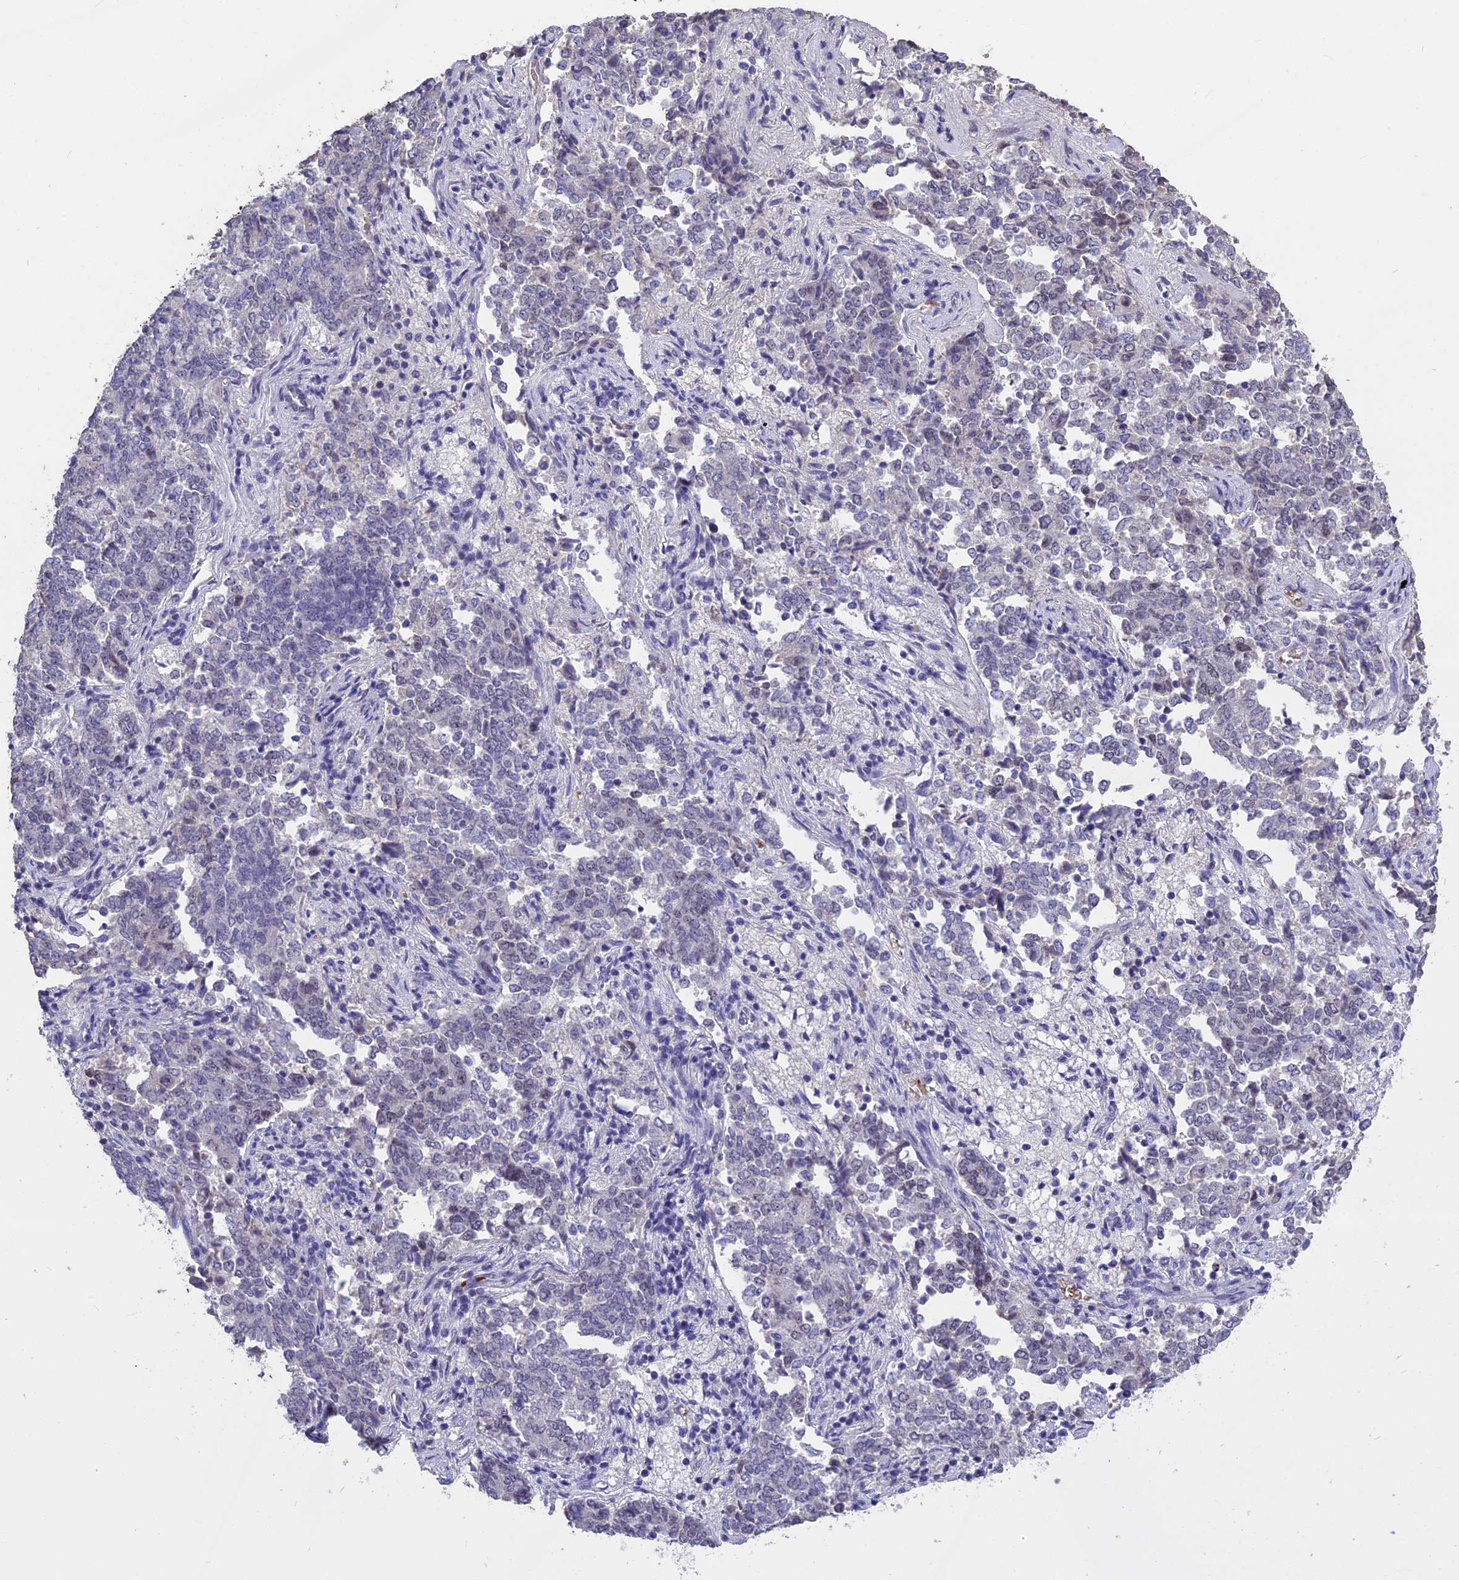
{"staining": {"intensity": "negative", "quantity": "none", "location": "none"}, "tissue": "endometrial cancer", "cell_type": "Tumor cells", "image_type": "cancer", "snomed": [{"axis": "morphology", "description": "Adenocarcinoma, NOS"}, {"axis": "topography", "description": "Endometrium"}], "caption": "This is an immunohistochemistry (IHC) micrograph of endometrial adenocarcinoma. There is no staining in tumor cells.", "gene": "KNOP1", "patient": {"sex": "female", "age": 80}}